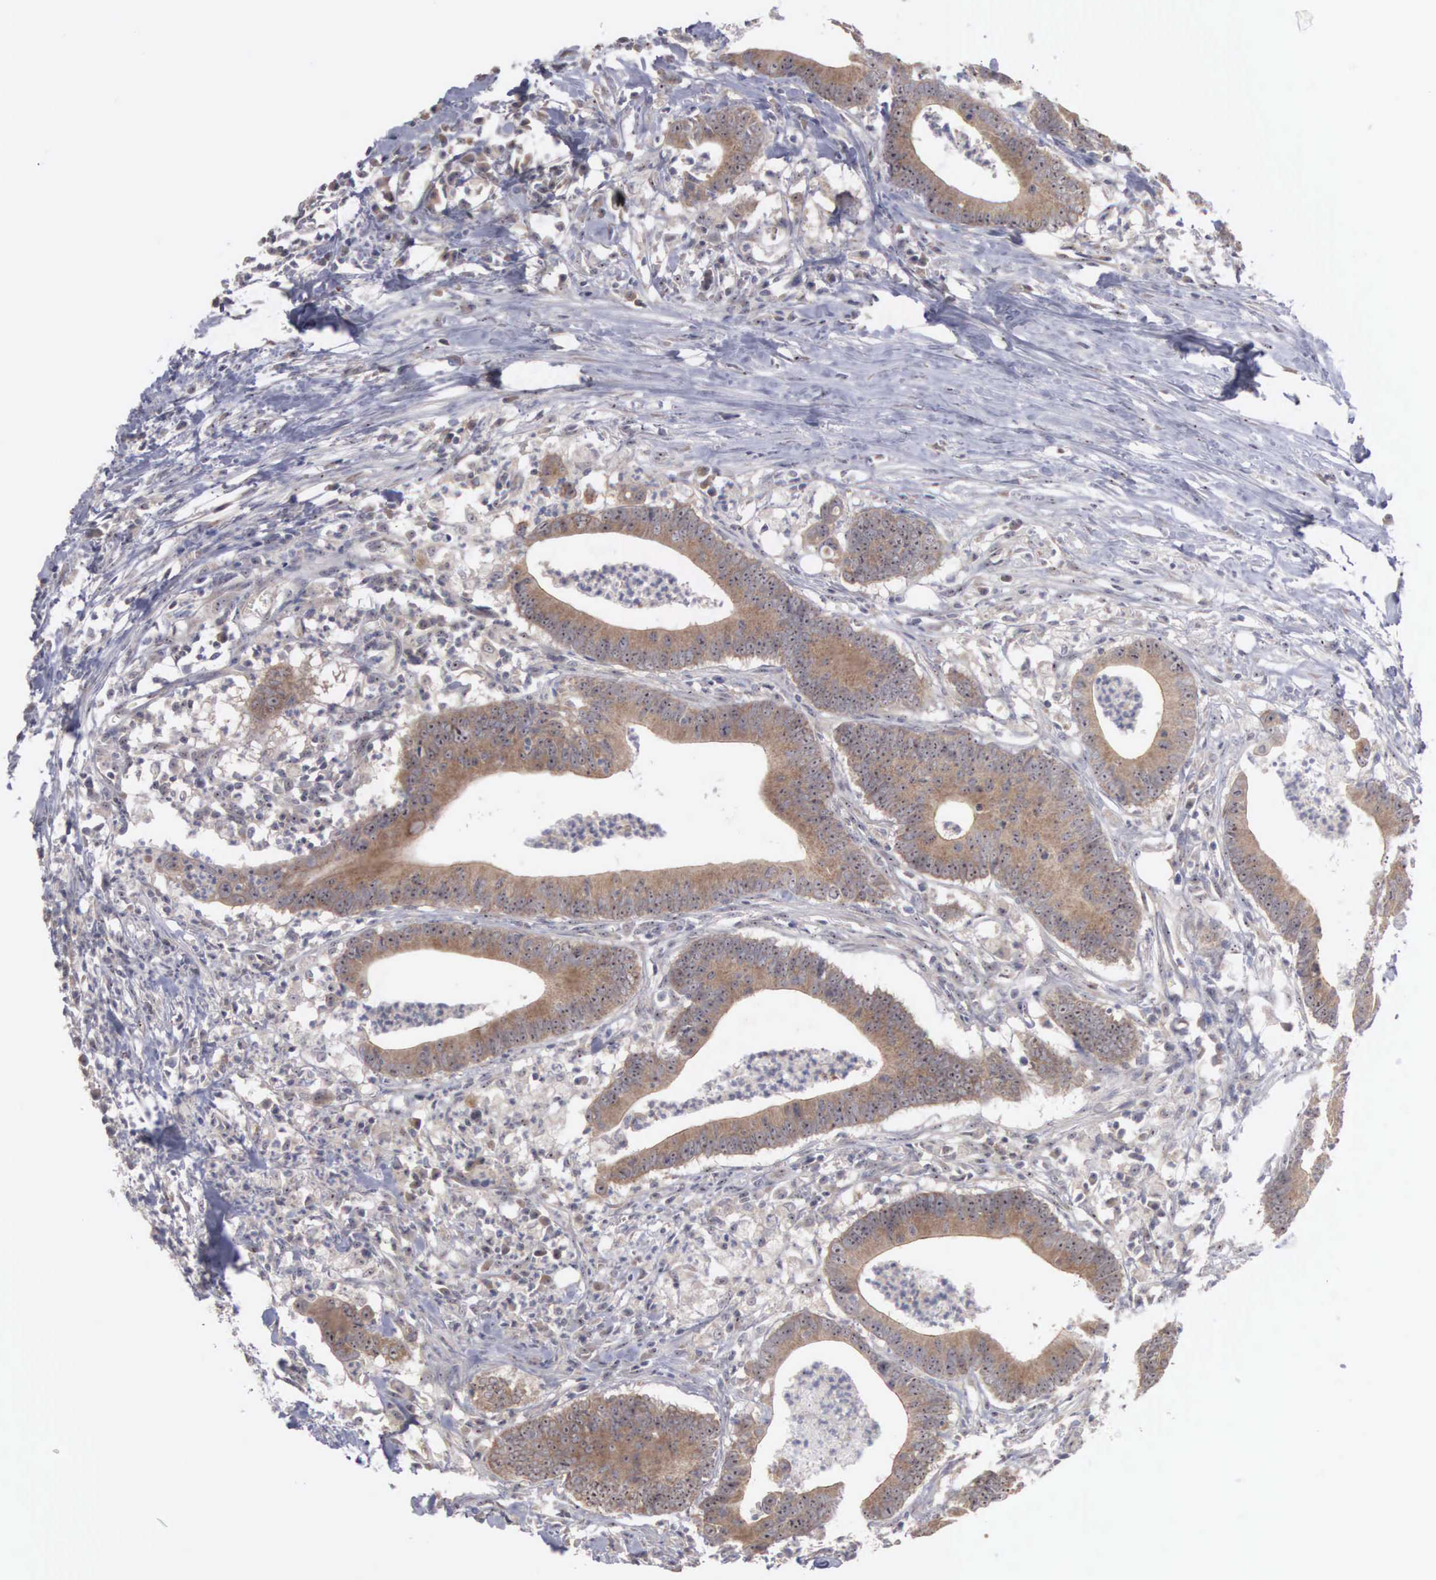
{"staining": {"intensity": "strong", "quantity": ">75%", "location": "cytoplasmic/membranous"}, "tissue": "colorectal cancer", "cell_type": "Tumor cells", "image_type": "cancer", "snomed": [{"axis": "morphology", "description": "Adenocarcinoma, NOS"}, {"axis": "topography", "description": "Colon"}], "caption": "The immunohistochemical stain highlights strong cytoplasmic/membranous positivity in tumor cells of colorectal adenocarcinoma tissue.", "gene": "AMN", "patient": {"sex": "male", "age": 55}}